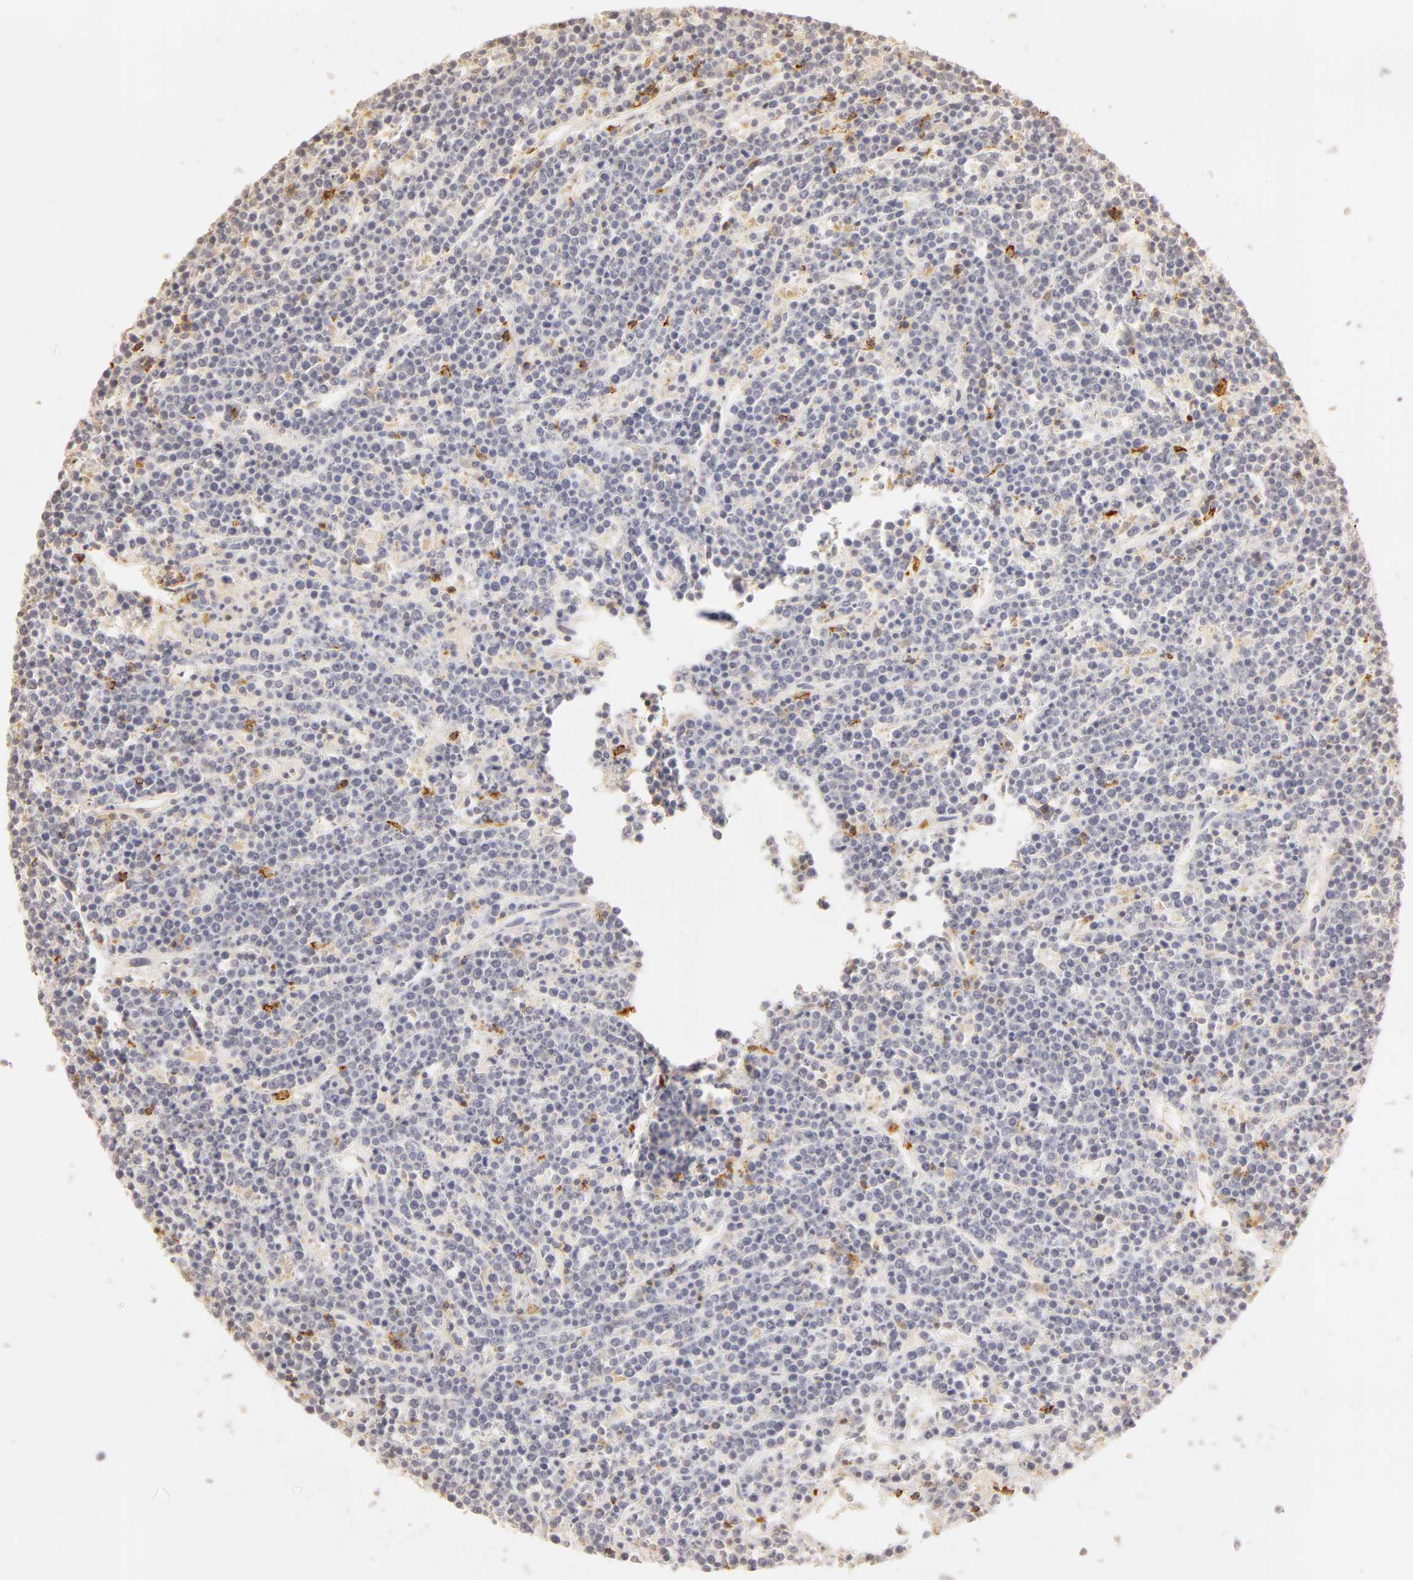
{"staining": {"intensity": "negative", "quantity": "none", "location": "none"}, "tissue": "lymphoma", "cell_type": "Tumor cells", "image_type": "cancer", "snomed": [{"axis": "morphology", "description": "Malignant lymphoma, non-Hodgkin's type, High grade"}, {"axis": "topography", "description": "Ovary"}], "caption": "Lymphoma stained for a protein using immunohistochemistry (IHC) displays no positivity tumor cells.", "gene": "C1R", "patient": {"sex": "female", "age": 56}}